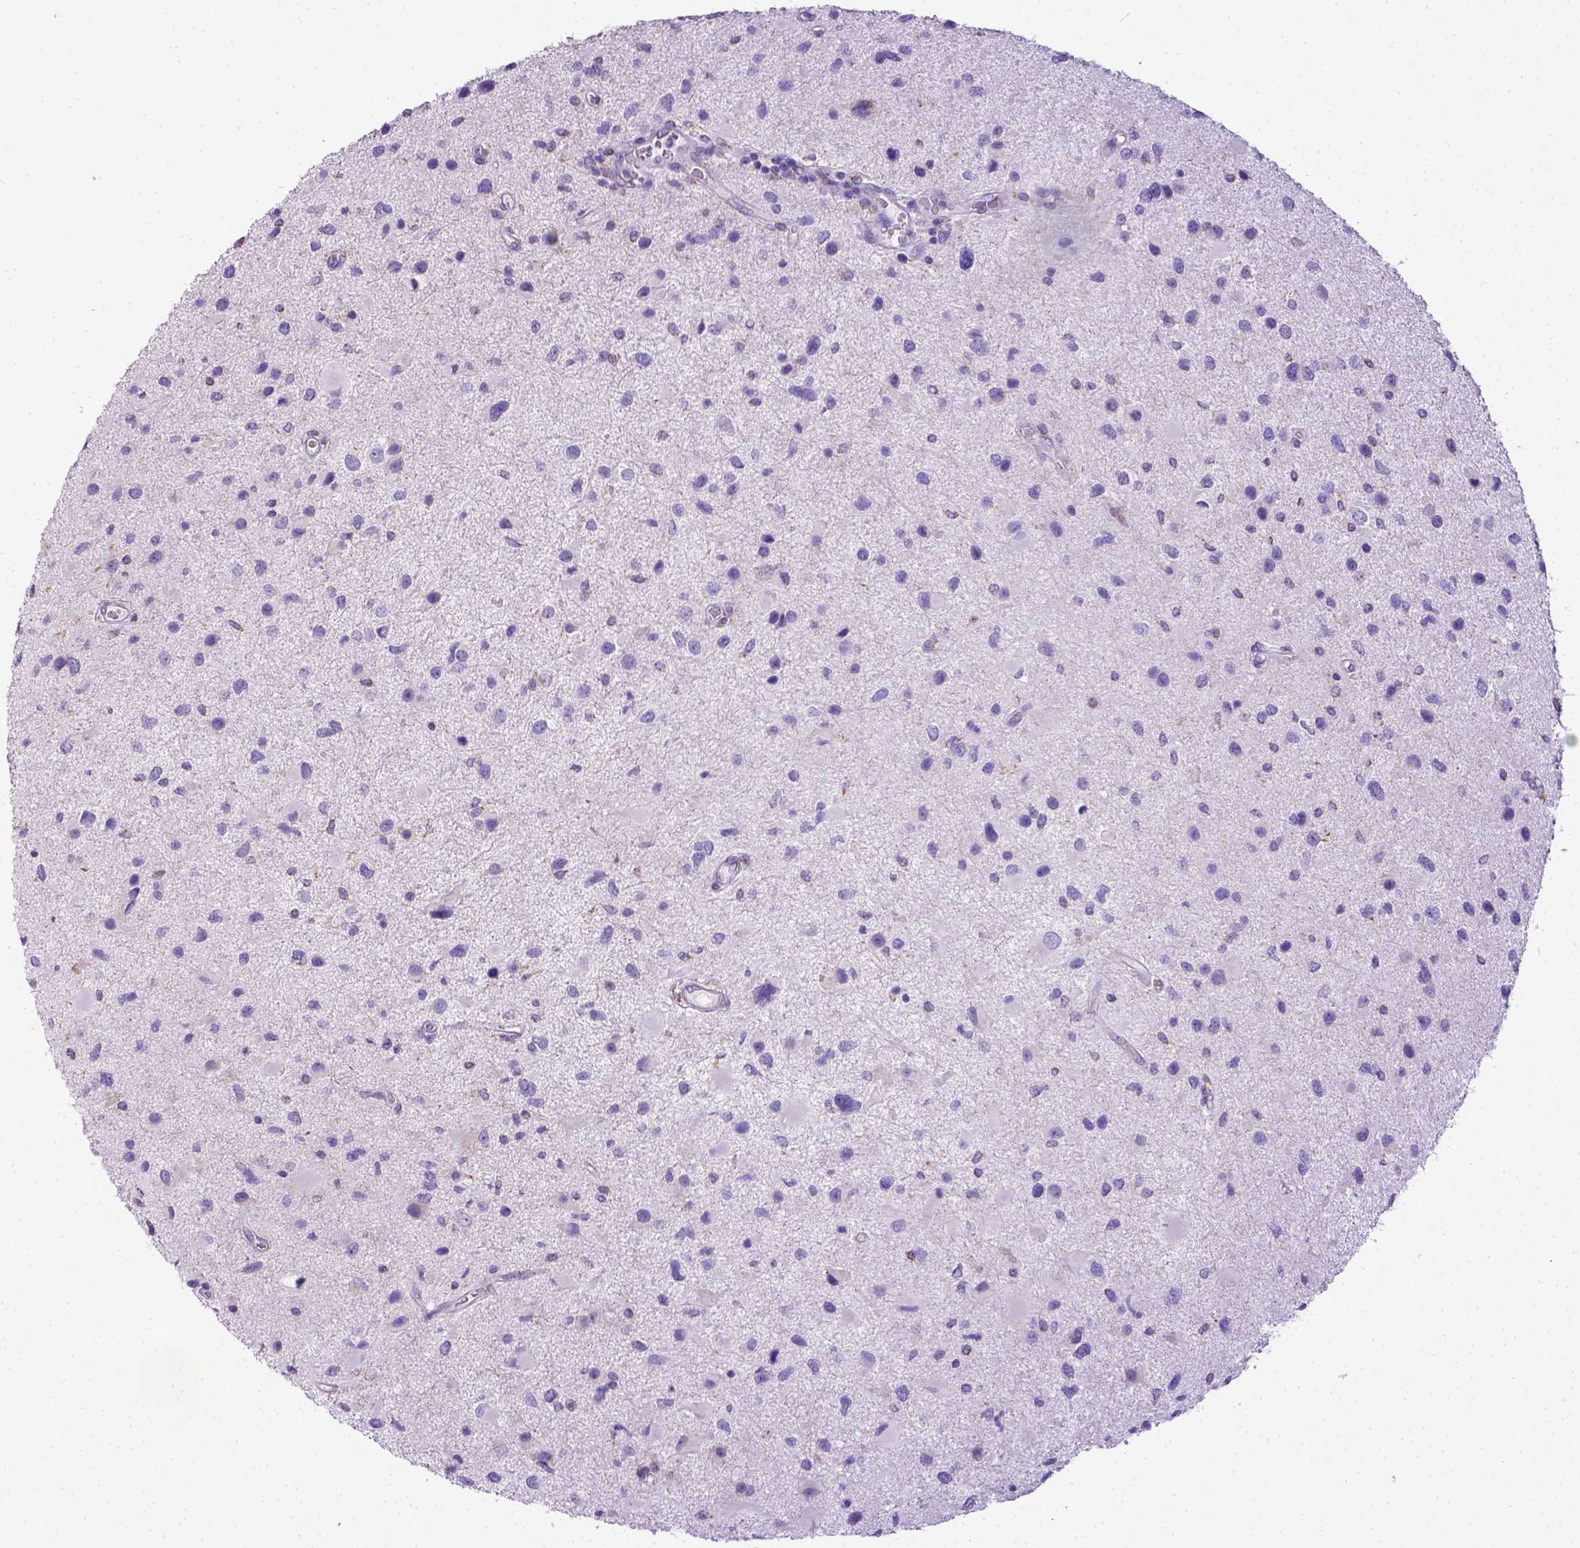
{"staining": {"intensity": "negative", "quantity": "none", "location": "none"}, "tissue": "glioma", "cell_type": "Tumor cells", "image_type": "cancer", "snomed": [{"axis": "morphology", "description": "Glioma, malignant, Low grade"}, {"axis": "topography", "description": "Brain"}], "caption": "DAB (3,3'-diaminobenzidine) immunohistochemical staining of human glioma reveals no significant staining in tumor cells. The staining is performed using DAB (3,3'-diaminobenzidine) brown chromogen with nuclei counter-stained in using hematoxylin.", "gene": "SPEF1", "patient": {"sex": "female", "age": 32}}